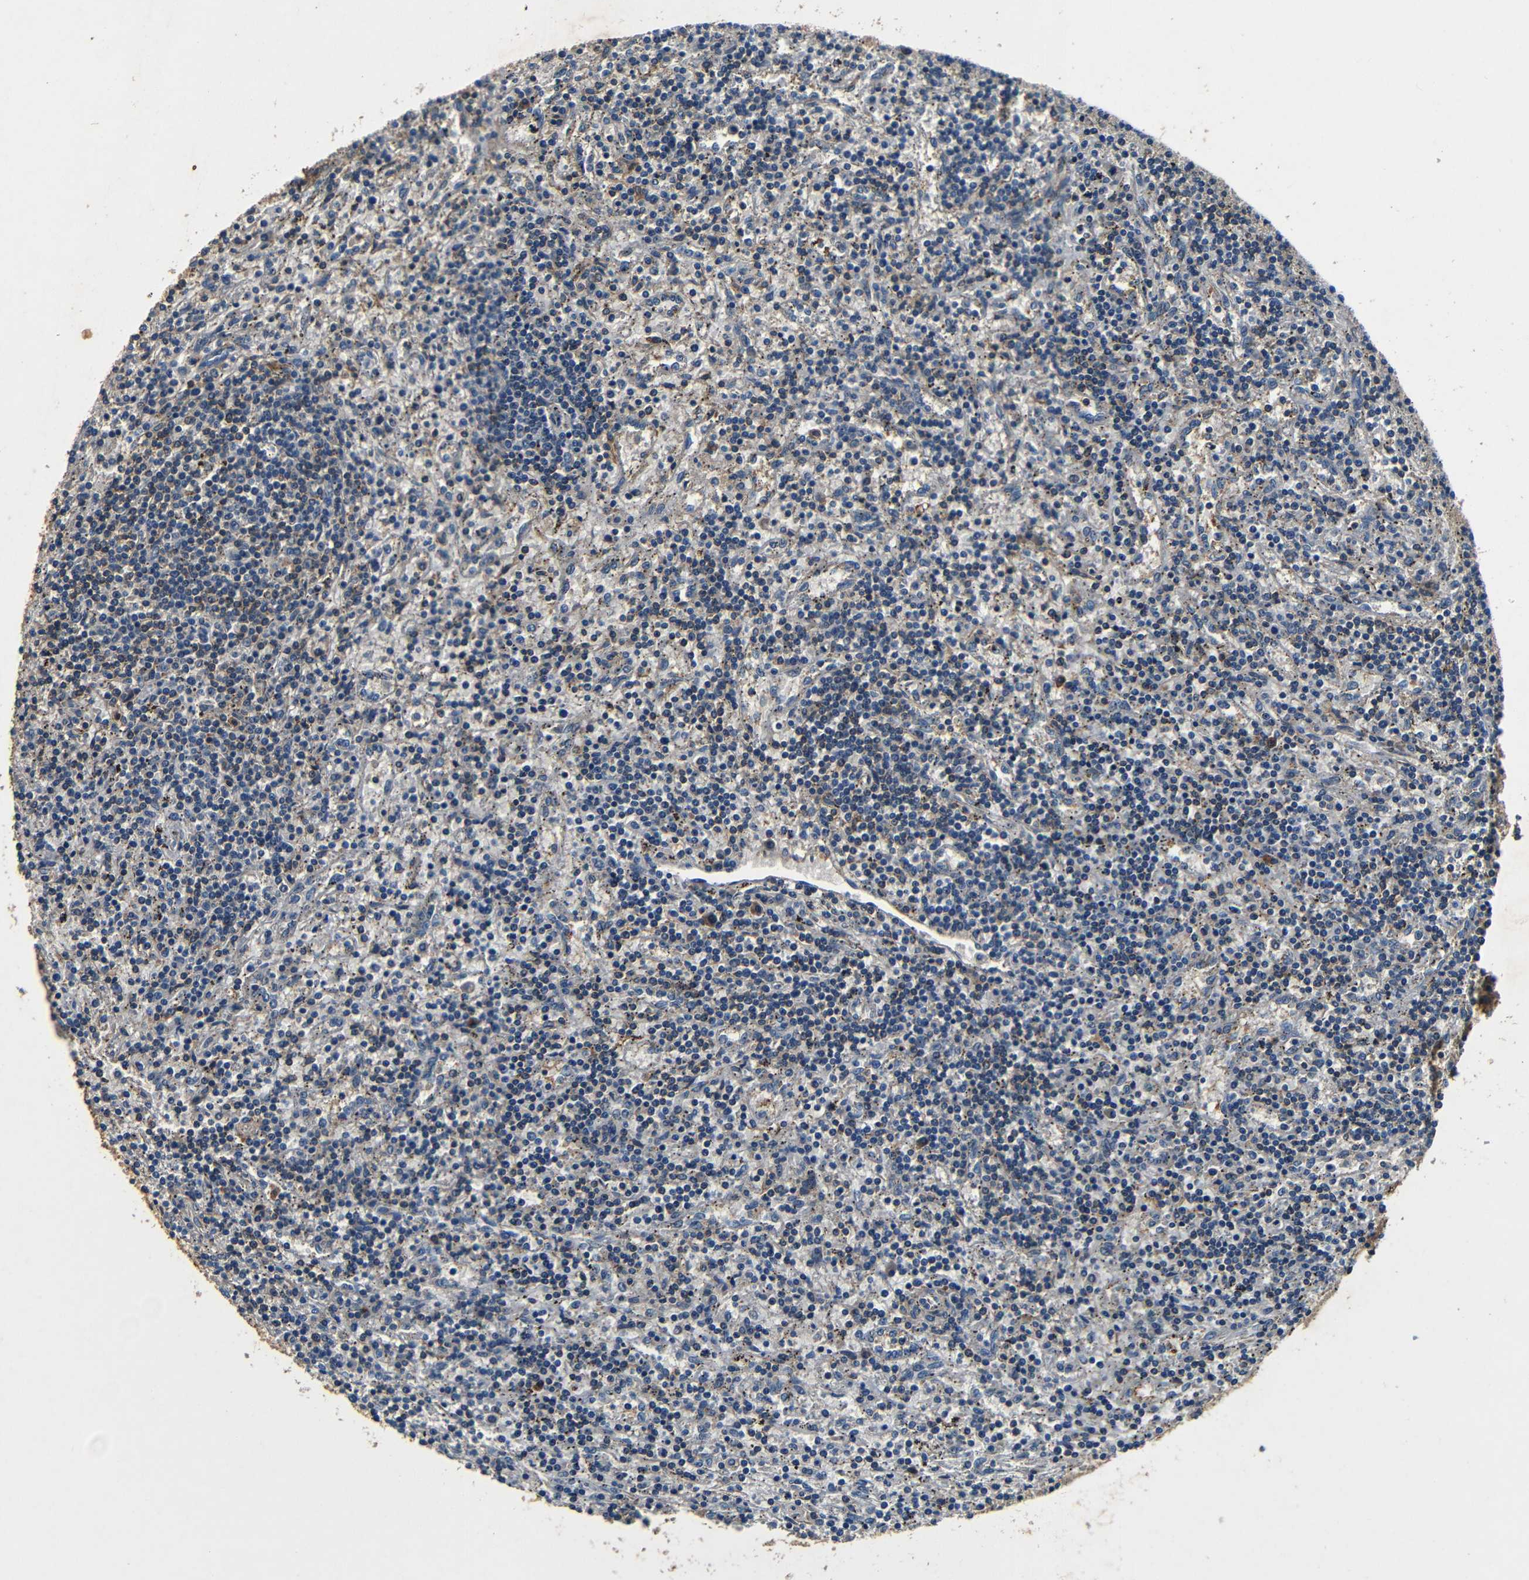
{"staining": {"intensity": "negative", "quantity": "none", "location": "none"}, "tissue": "lymphoma", "cell_type": "Tumor cells", "image_type": "cancer", "snomed": [{"axis": "morphology", "description": "Malignant lymphoma, non-Hodgkin's type, Low grade"}, {"axis": "topography", "description": "Spleen"}], "caption": "DAB (3,3'-diaminobenzidine) immunohistochemical staining of low-grade malignant lymphoma, non-Hodgkin's type demonstrates no significant positivity in tumor cells. Nuclei are stained in blue.", "gene": "MTX1", "patient": {"sex": "male", "age": 76}}